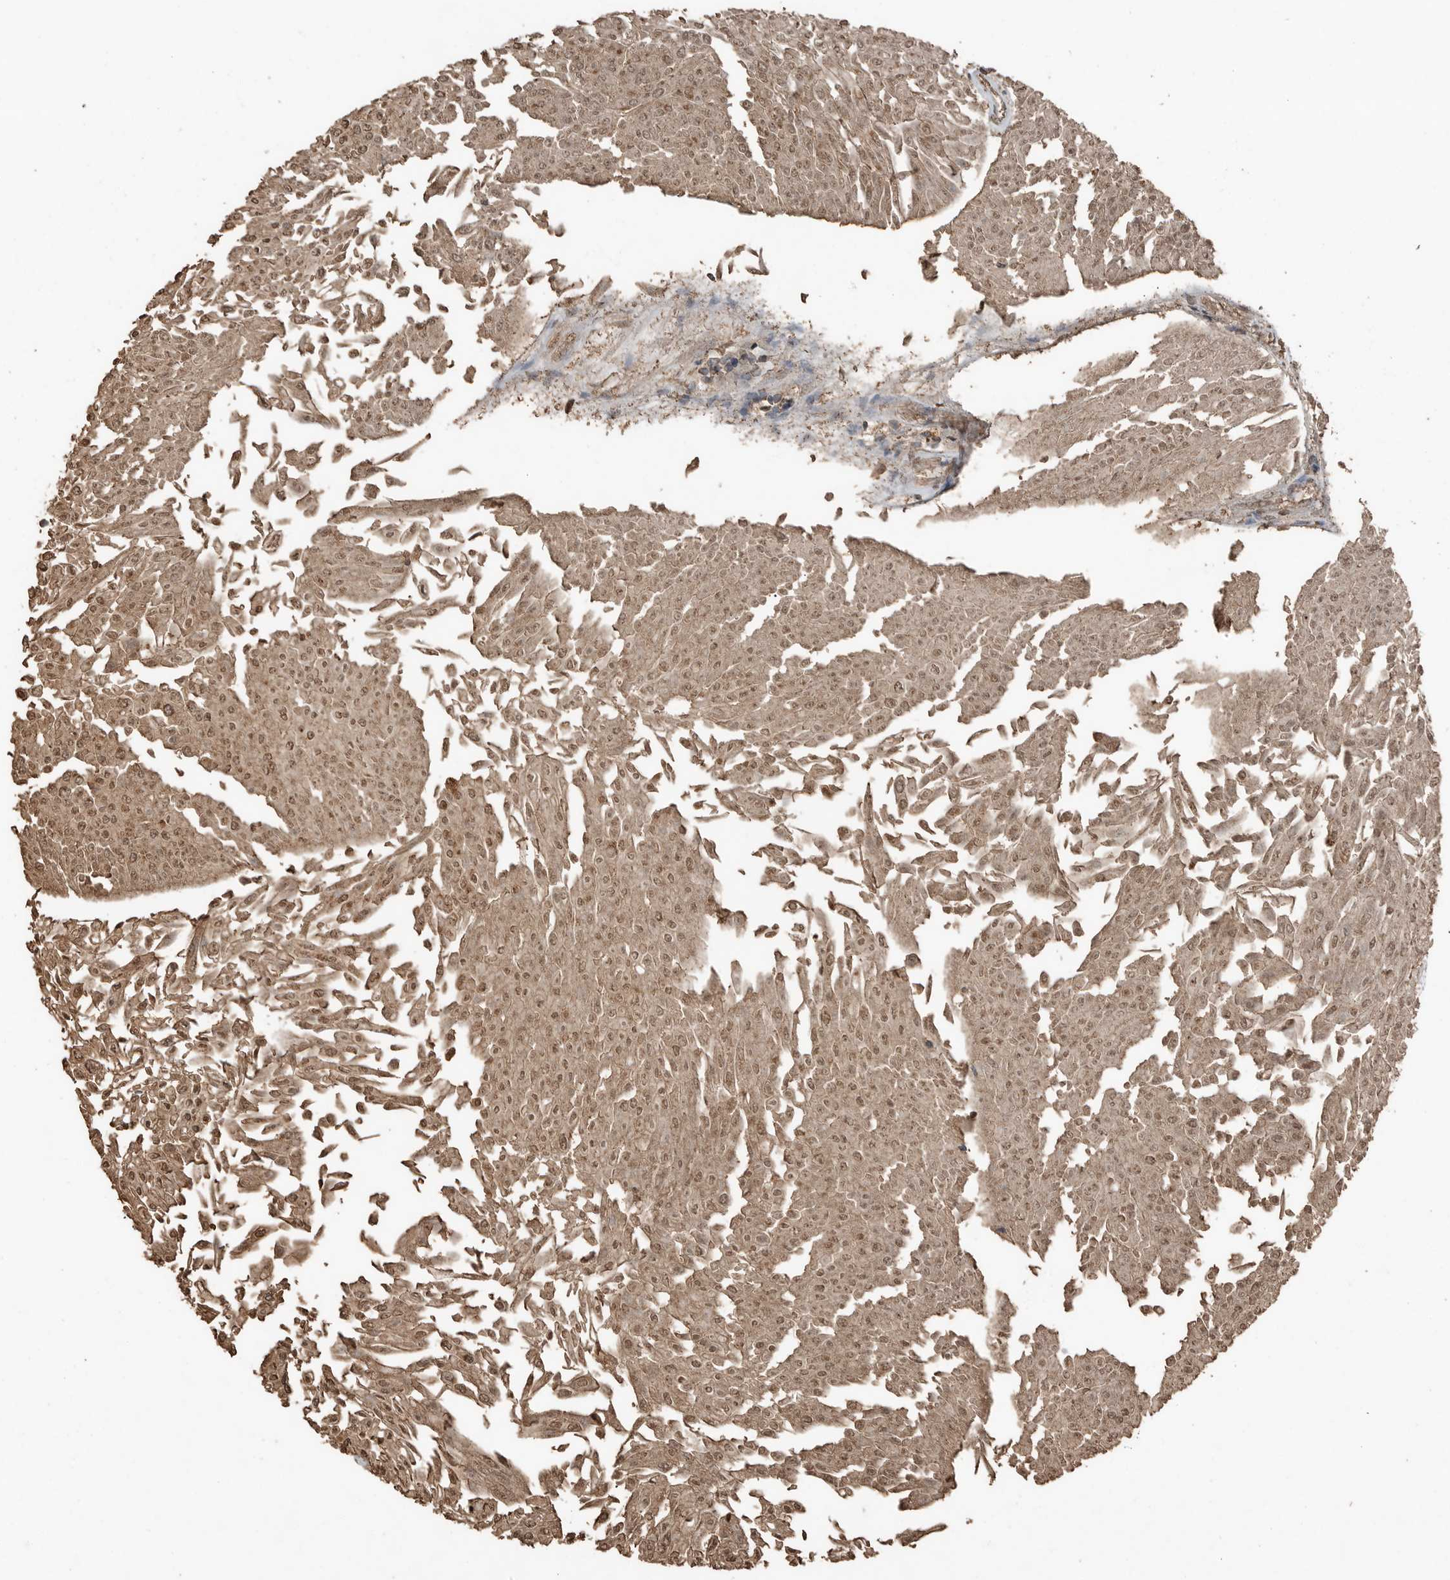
{"staining": {"intensity": "moderate", "quantity": ">75%", "location": "cytoplasmic/membranous,nuclear"}, "tissue": "urothelial cancer", "cell_type": "Tumor cells", "image_type": "cancer", "snomed": [{"axis": "morphology", "description": "Urothelial carcinoma, Low grade"}, {"axis": "topography", "description": "Urinary bladder"}], "caption": "Approximately >75% of tumor cells in low-grade urothelial carcinoma reveal moderate cytoplasmic/membranous and nuclear protein staining as visualized by brown immunohistochemical staining.", "gene": "BLZF1", "patient": {"sex": "male", "age": 67}}